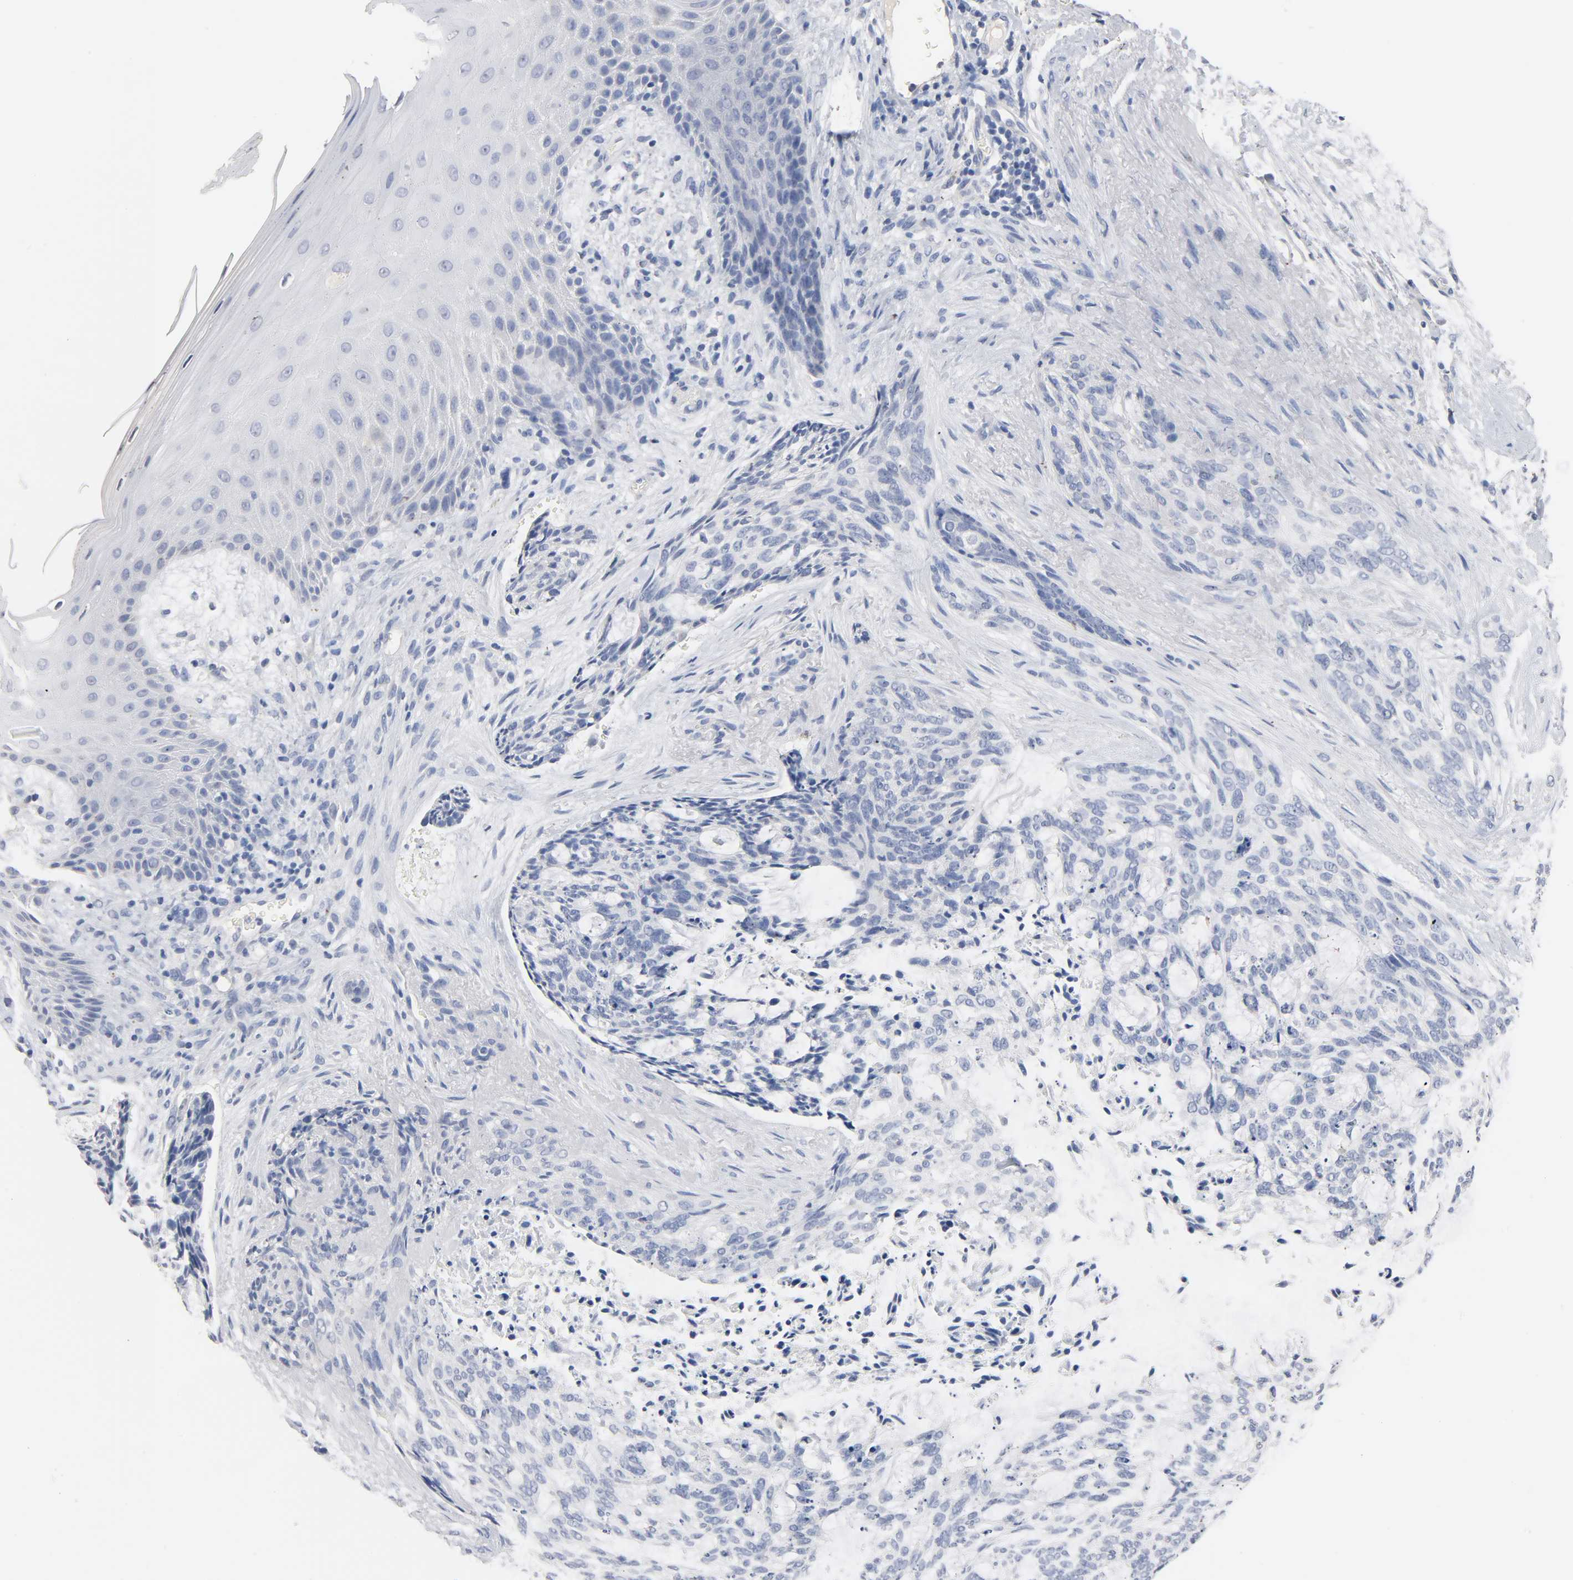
{"staining": {"intensity": "negative", "quantity": "none", "location": "none"}, "tissue": "skin cancer", "cell_type": "Tumor cells", "image_type": "cancer", "snomed": [{"axis": "morphology", "description": "Normal tissue, NOS"}, {"axis": "morphology", "description": "Basal cell carcinoma"}, {"axis": "topography", "description": "Skin"}], "caption": "Human skin basal cell carcinoma stained for a protein using immunohistochemistry (IHC) reveals no positivity in tumor cells.", "gene": "ZCCHC13", "patient": {"sex": "female", "age": 71}}